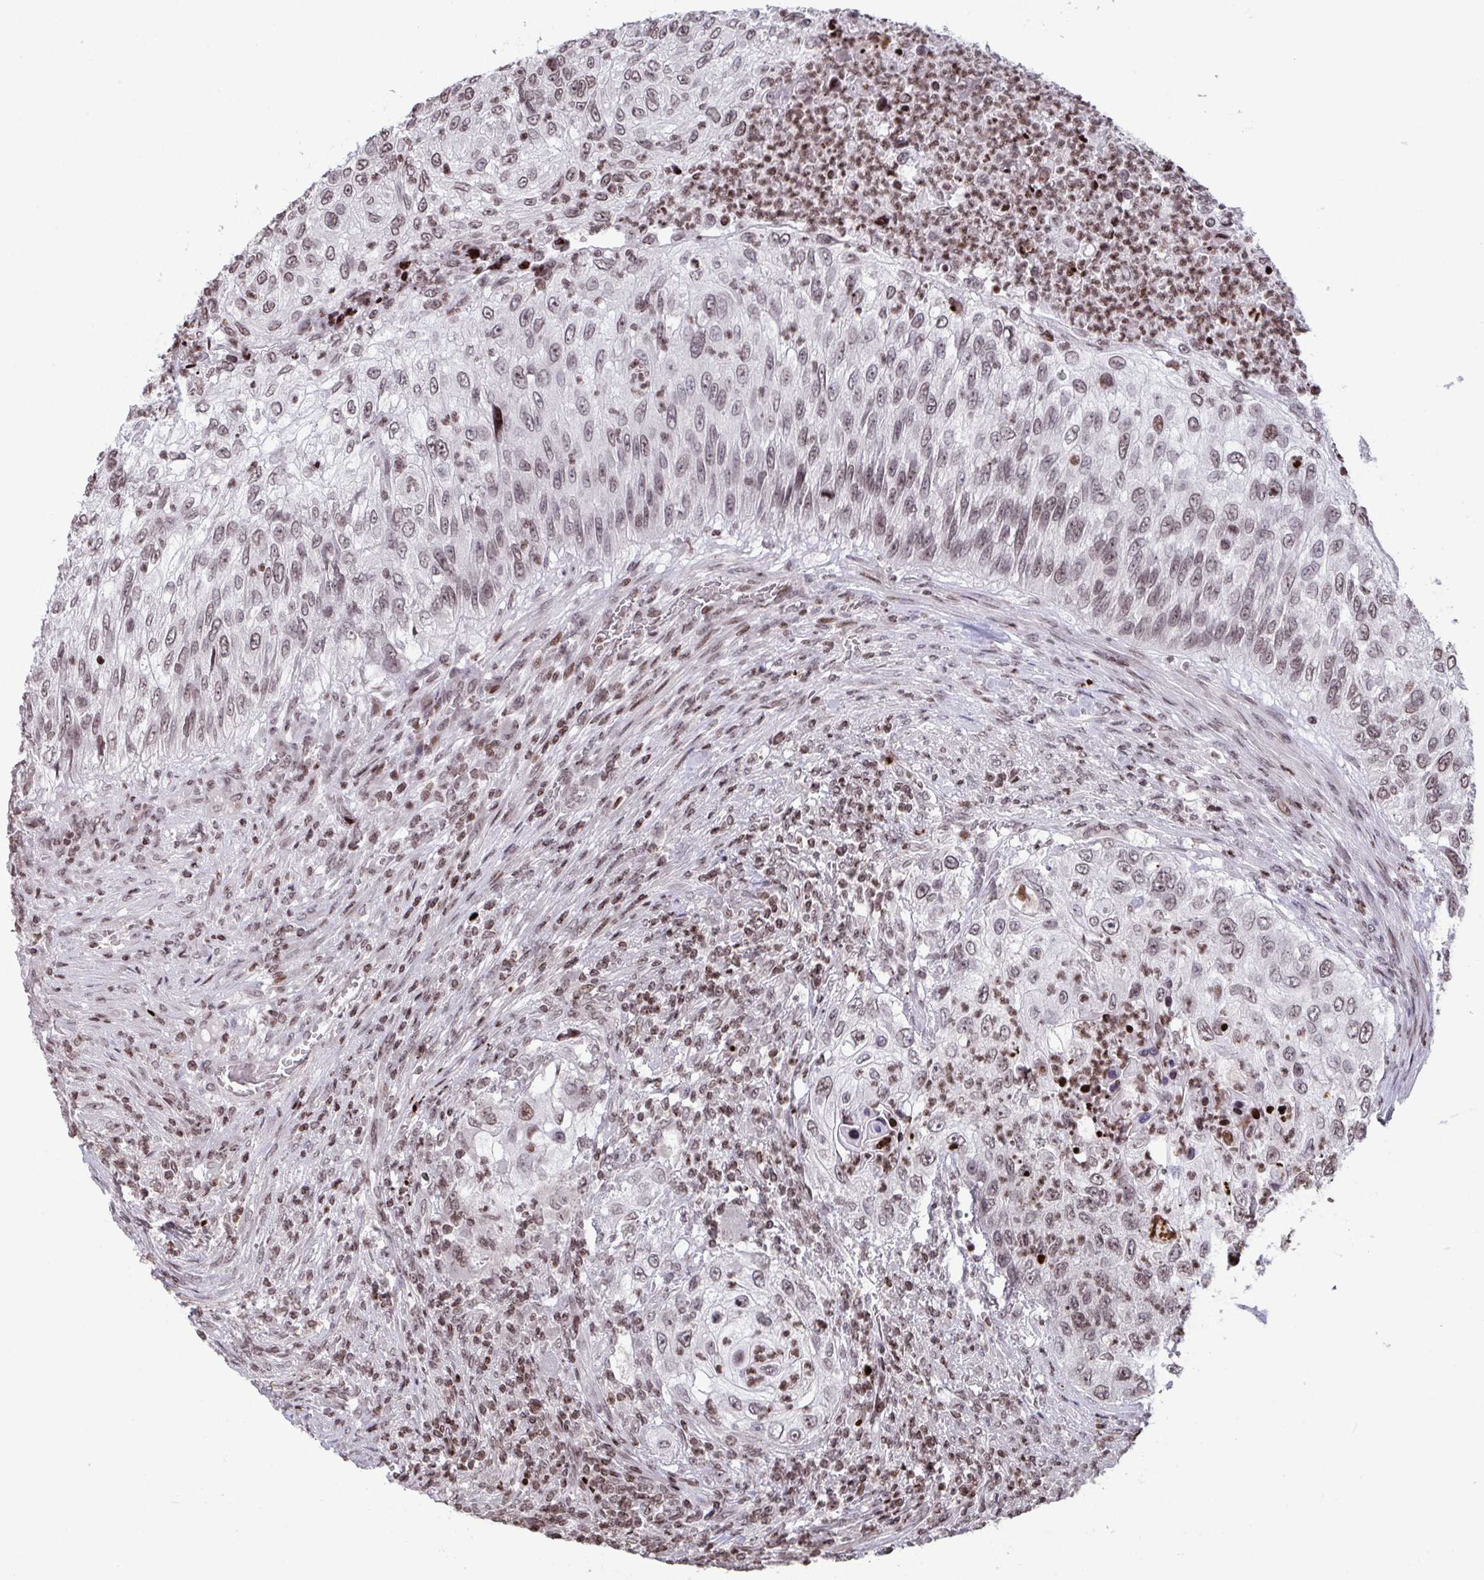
{"staining": {"intensity": "moderate", "quantity": ">75%", "location": "nuclear"}, "tissue": "urothelial cancer", "cell_type": "Tumor cells", "image_type": "cancer", "snomed": [{"axis": "morphology", "description": "Urothelial carcinoma, High grade"}, {"axis": "topography", "description": "Urinary bladder"}], "caption": "An immunohistochemistry photomicrograph of tumor tissue is shown. Protein staining in brown shows moderate nuclear positivity in high-grade urothelial carcinoma within tumor cells.", "gene": "NIP7", "patient": {"sex": "female", "age": 60}}